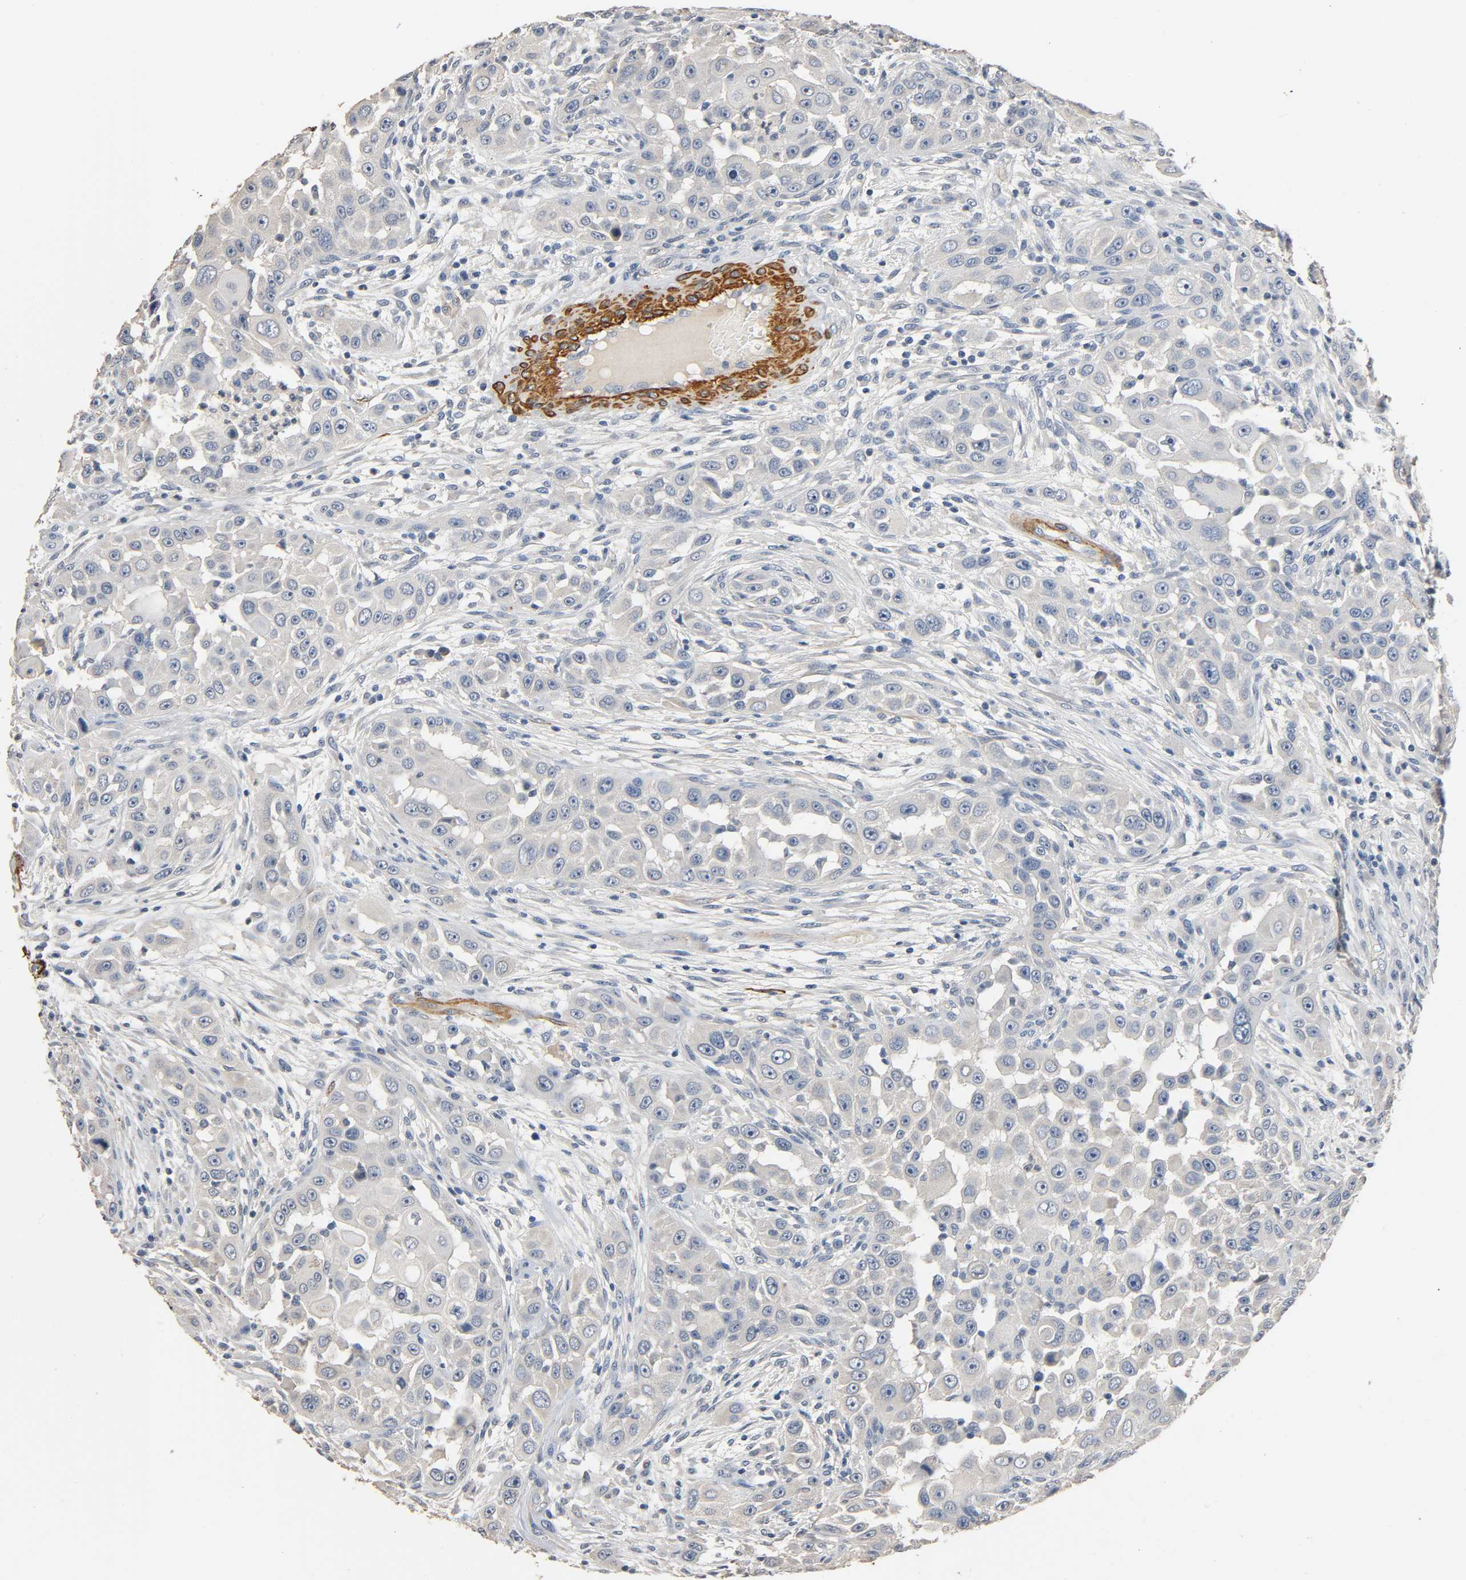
{"staining": {"intensity": "negative", "quantity": "none", "location": "none"}, "tissue": "head and neck cancer", "cell_type": "Tumor cells", "image_type": "cancer", "snomed": [{"axis": "morphology", "description": "Carcinoma, NOS"}, {"axis": "topography", "description": "Head-Neck"}], "caption": "The histopathology image demonstrates no significant positivity in tumor cells of carcinoma (head and neck). Brightfield microscopy of immunohistochemistry stained with DAB (3,3'-diaminobenzidine) (brown) and hematoxylin (blue), captured at high magnification.", "gene": "GSTA3", "patient": {"sex": "male", "age": 87}}